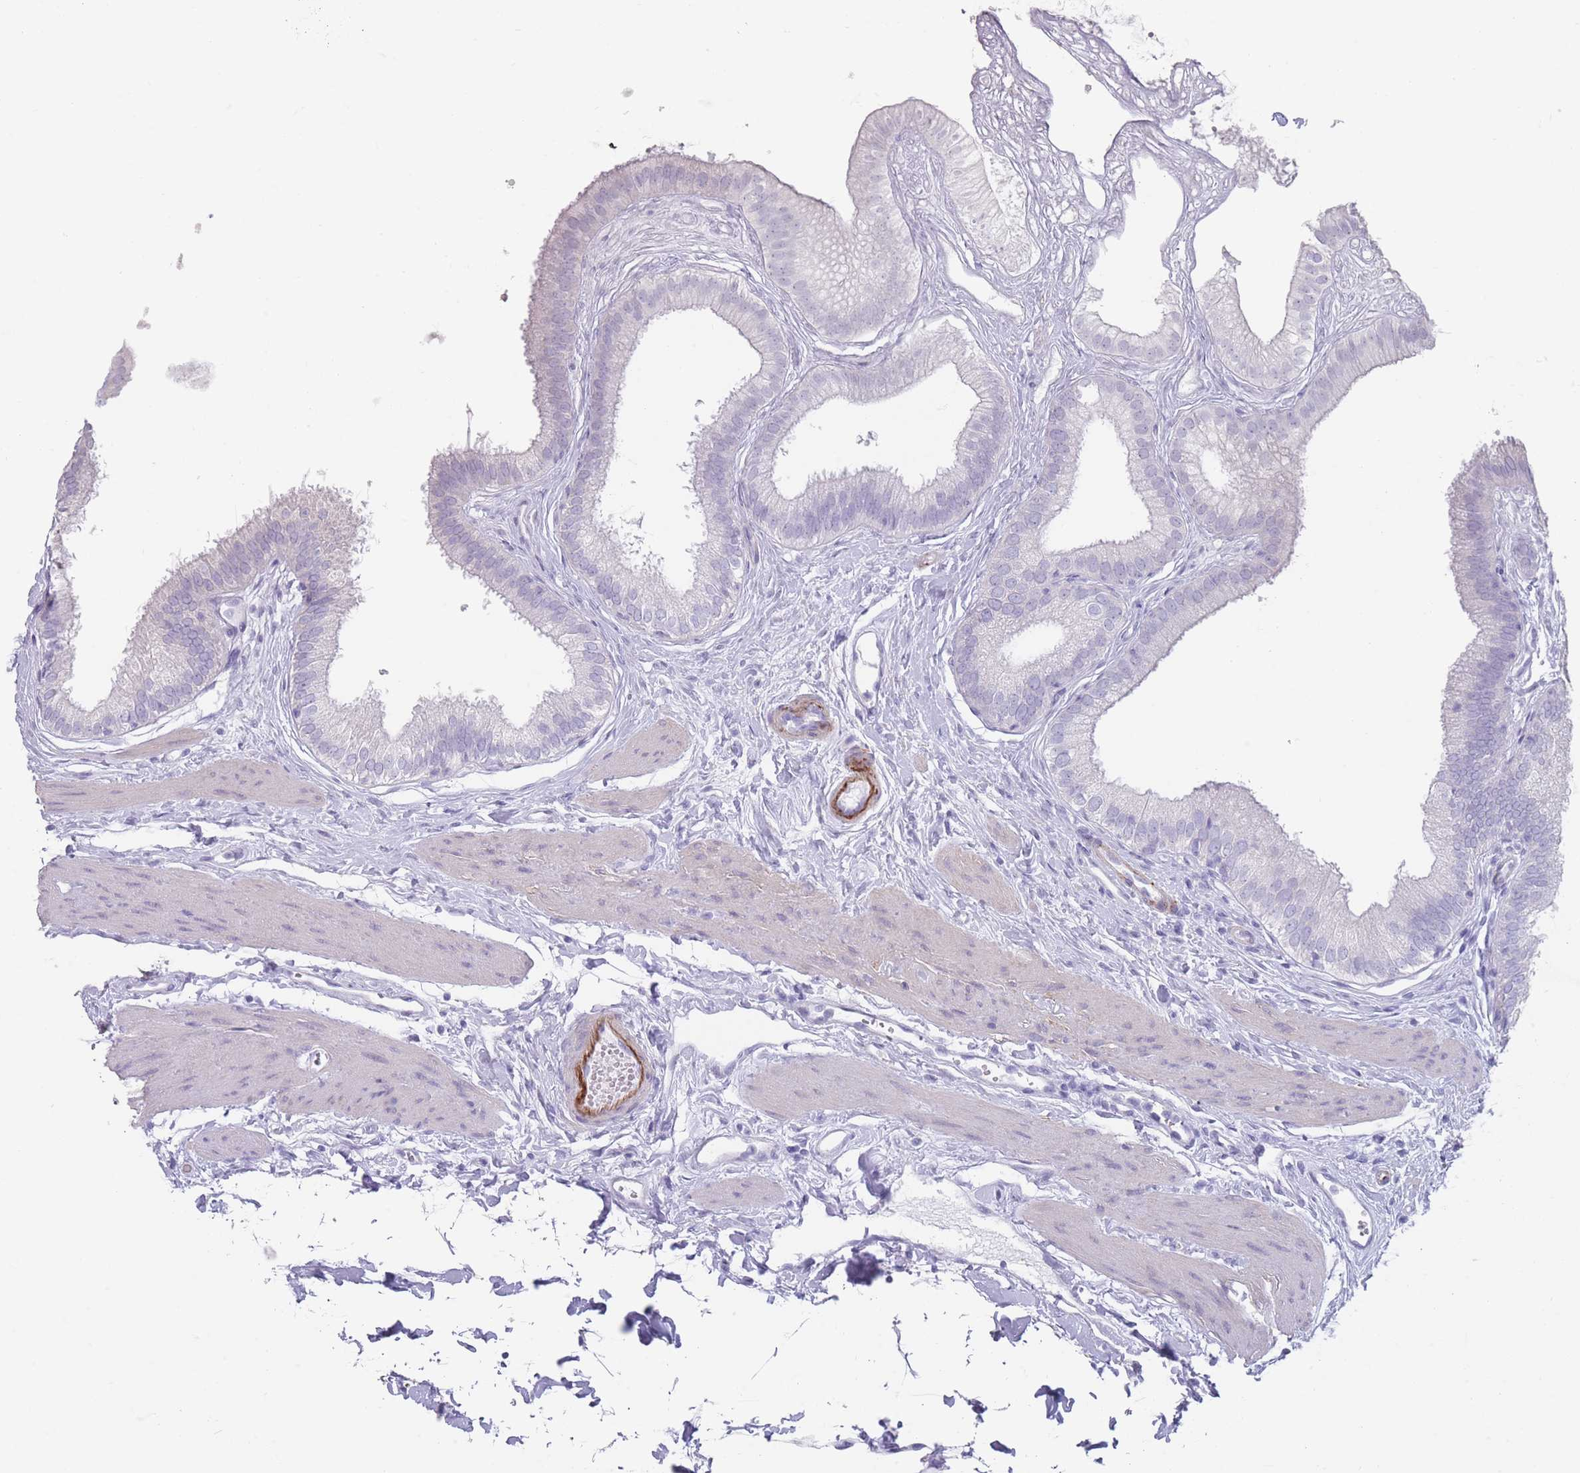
{"staining": {"intensity": "negative", "quantity": "none", "location": "none"}, "tissue": "gallbladder", "cell_type": "Glandular cells", "image_type": "normal", "snomed": [{"axis": "morphology", "description": "Normal tissue, NOS"}, {"axis": "topography", "description": "Gallbladder"}], "caption": "The immunohistochemistry (IHC) photomicrograph has no significant expression in glandular cells of gallbladder. (IHC, brightfield microscopy, high magnification).", "gene": "RHBG", "patient": {"sex": "female", "age": 54}}